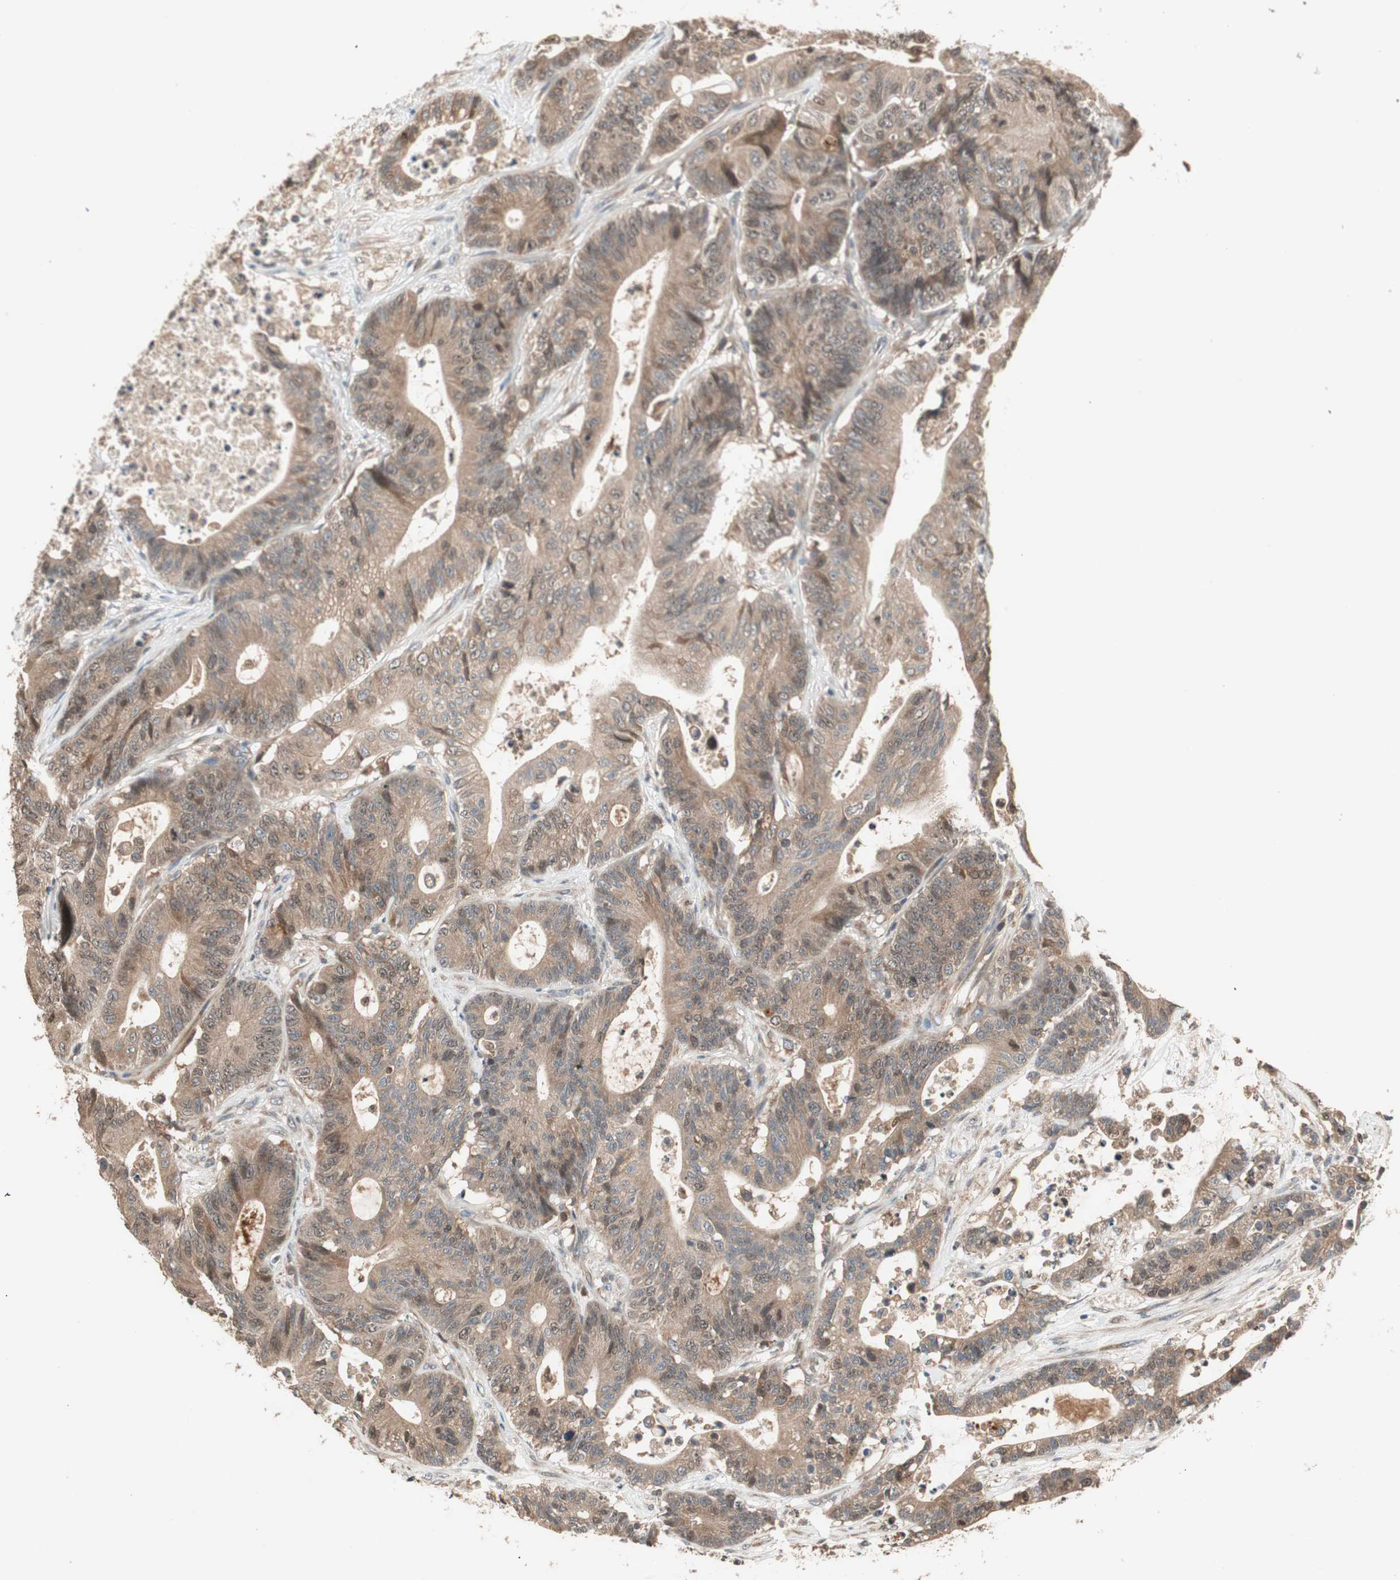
{"staining": {"intensity": "weak", "quantity": ">75%", "location": "cytoplasmic/membranous"}, "tissue": "colorectal cancer", "cell_type": "Tumor cells", "image_type": "cancer", "snomed": [{"axis": "morphology", "description": "Adenocarcinoma, NOS"}, {"axis": "topography", "description": "Colon"}], "caption": "The image demonstrates immunohistochemical staining of colorectal cancer. There is weak cytoplasmic/membranous staining is present in about >75% of tumor cells. (DAB (3,3'-diaminobenzidine) = brown stain, brightfield microscopy at high magnification).", "gene": "ATP6AP2", "patient": {"sex": "female", "age": 84}}